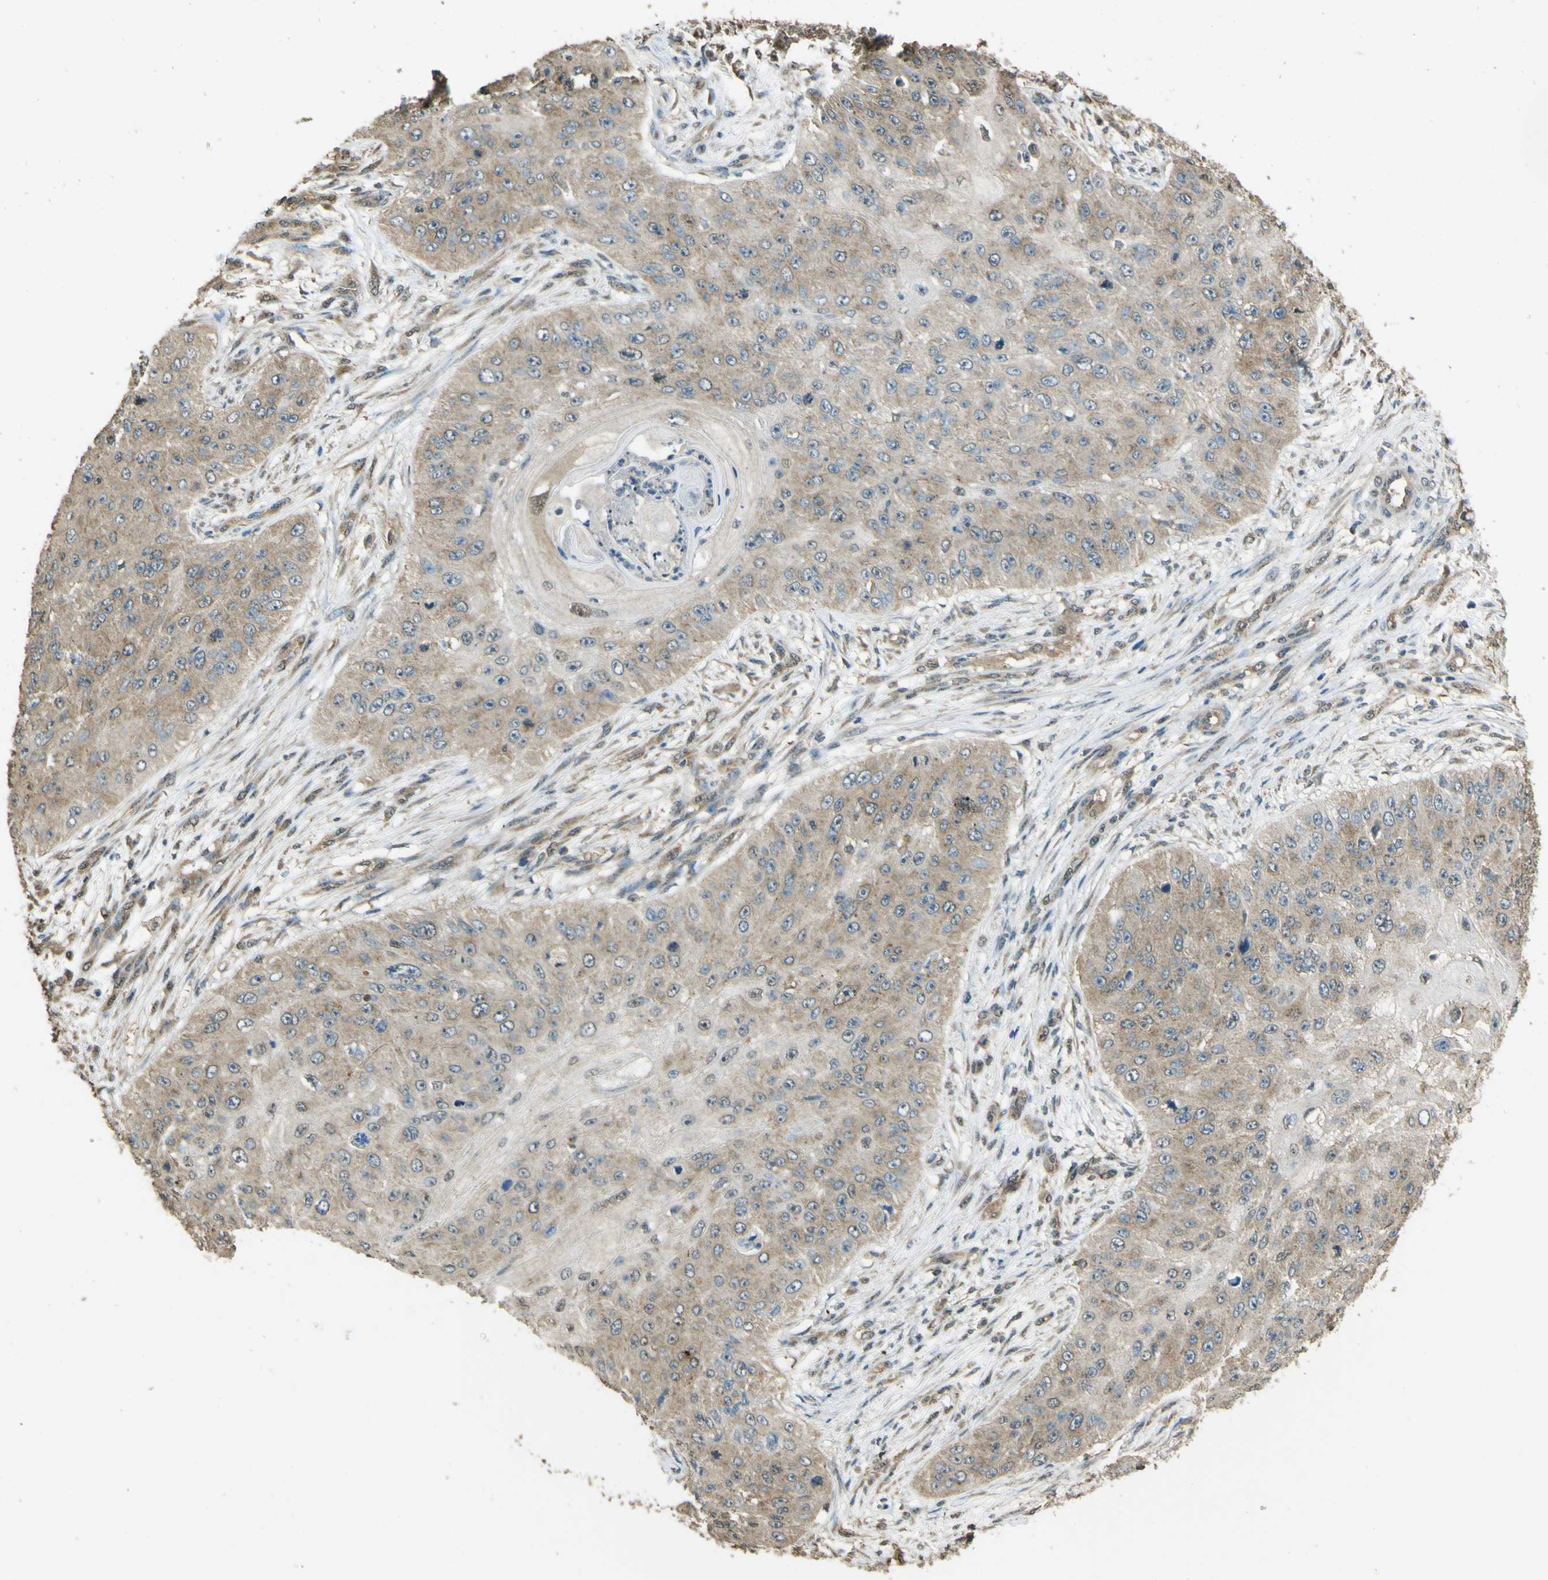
{"staining": {"intensity": "weak", "quantity": "25%-75%", "location": "cytoplasmic/membranous"}, "tissue": "skin cancer", "cell_type": "Tumor cells", "image_type": "cancer", "snomed": [{"axis": "morphology", "description": "Squamous cell carcinoma, NOS"}, {"axis": "topography", "description": "Skin"}], "caption": "Squamous cell carcinoma (skin) tissue displays weak cytoplasmic/membranous positivity in approximately 25%-75% of tumor cells The protein is stained brown, and the nuclei are stained in blue (DAB IHC with brightfield microscopy, high magnification).", "gene": "GOLGA1", "patient": {"sex": "female", "age": 80}}